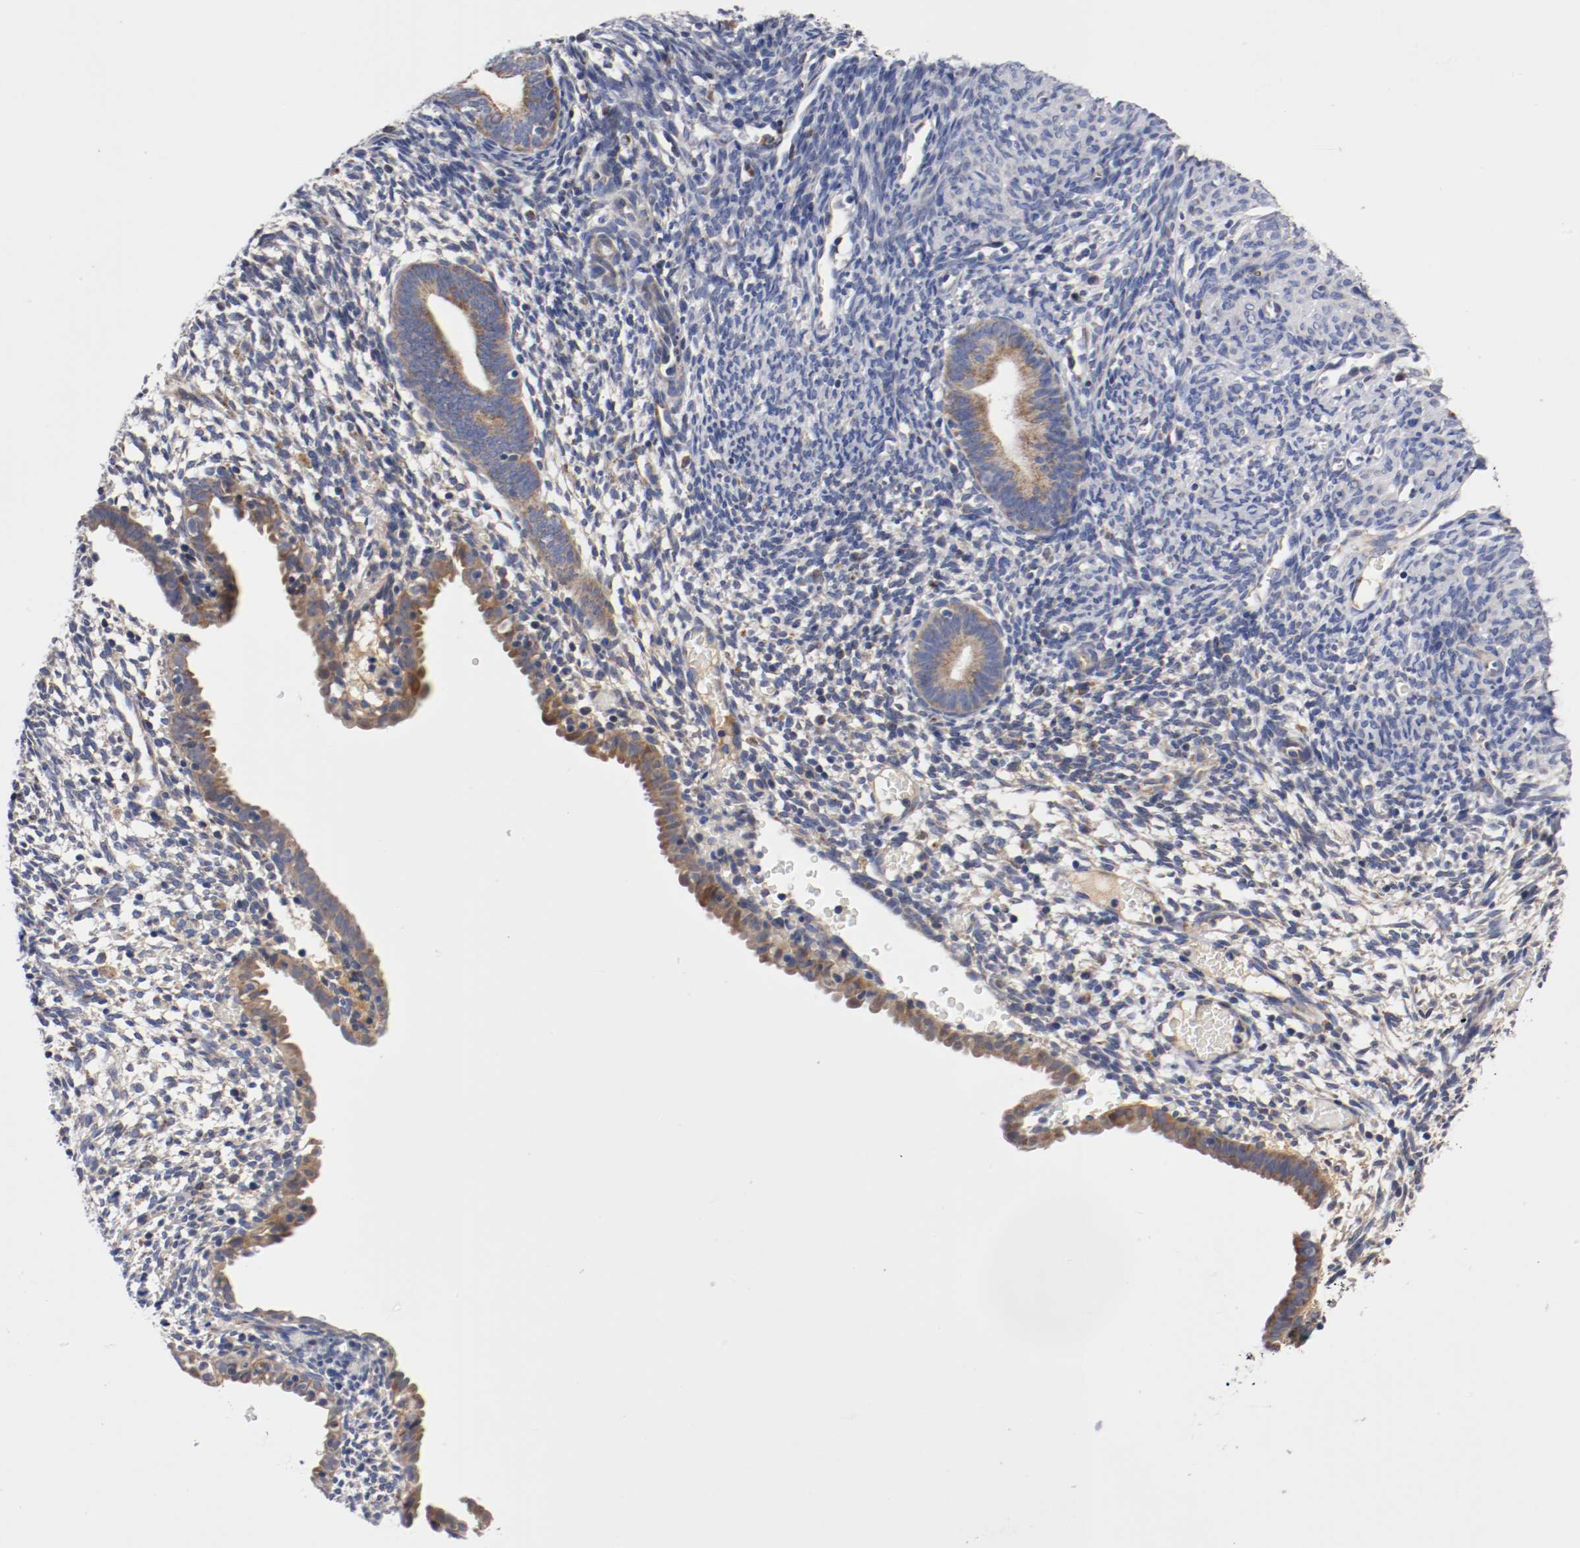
{"staining": {"intensity": "moderate", "quantity": ">75%", "location": "cytoplasmic/membranous"}, "tissue": "endometrium", "cell_type": "Glandular cells", "image_type": "normal", "snomed": [{"axis": "morphology", "description": "Normal tissue, NOS"}, {"axis": "morphology", "description": "Atrophy, NOS"}, {"axis": "topography", "description": "Uterus"}, {"axis": "topography", "description": "Endometrium"}], "caption": "Glandular cells reveal medium levels of moderate cytoplasmic/membranous positivity in about >75% of cells in unremarkable endometrium.", "gene": "PCSK6", "patient": {"sex": "female", "age": 68}}